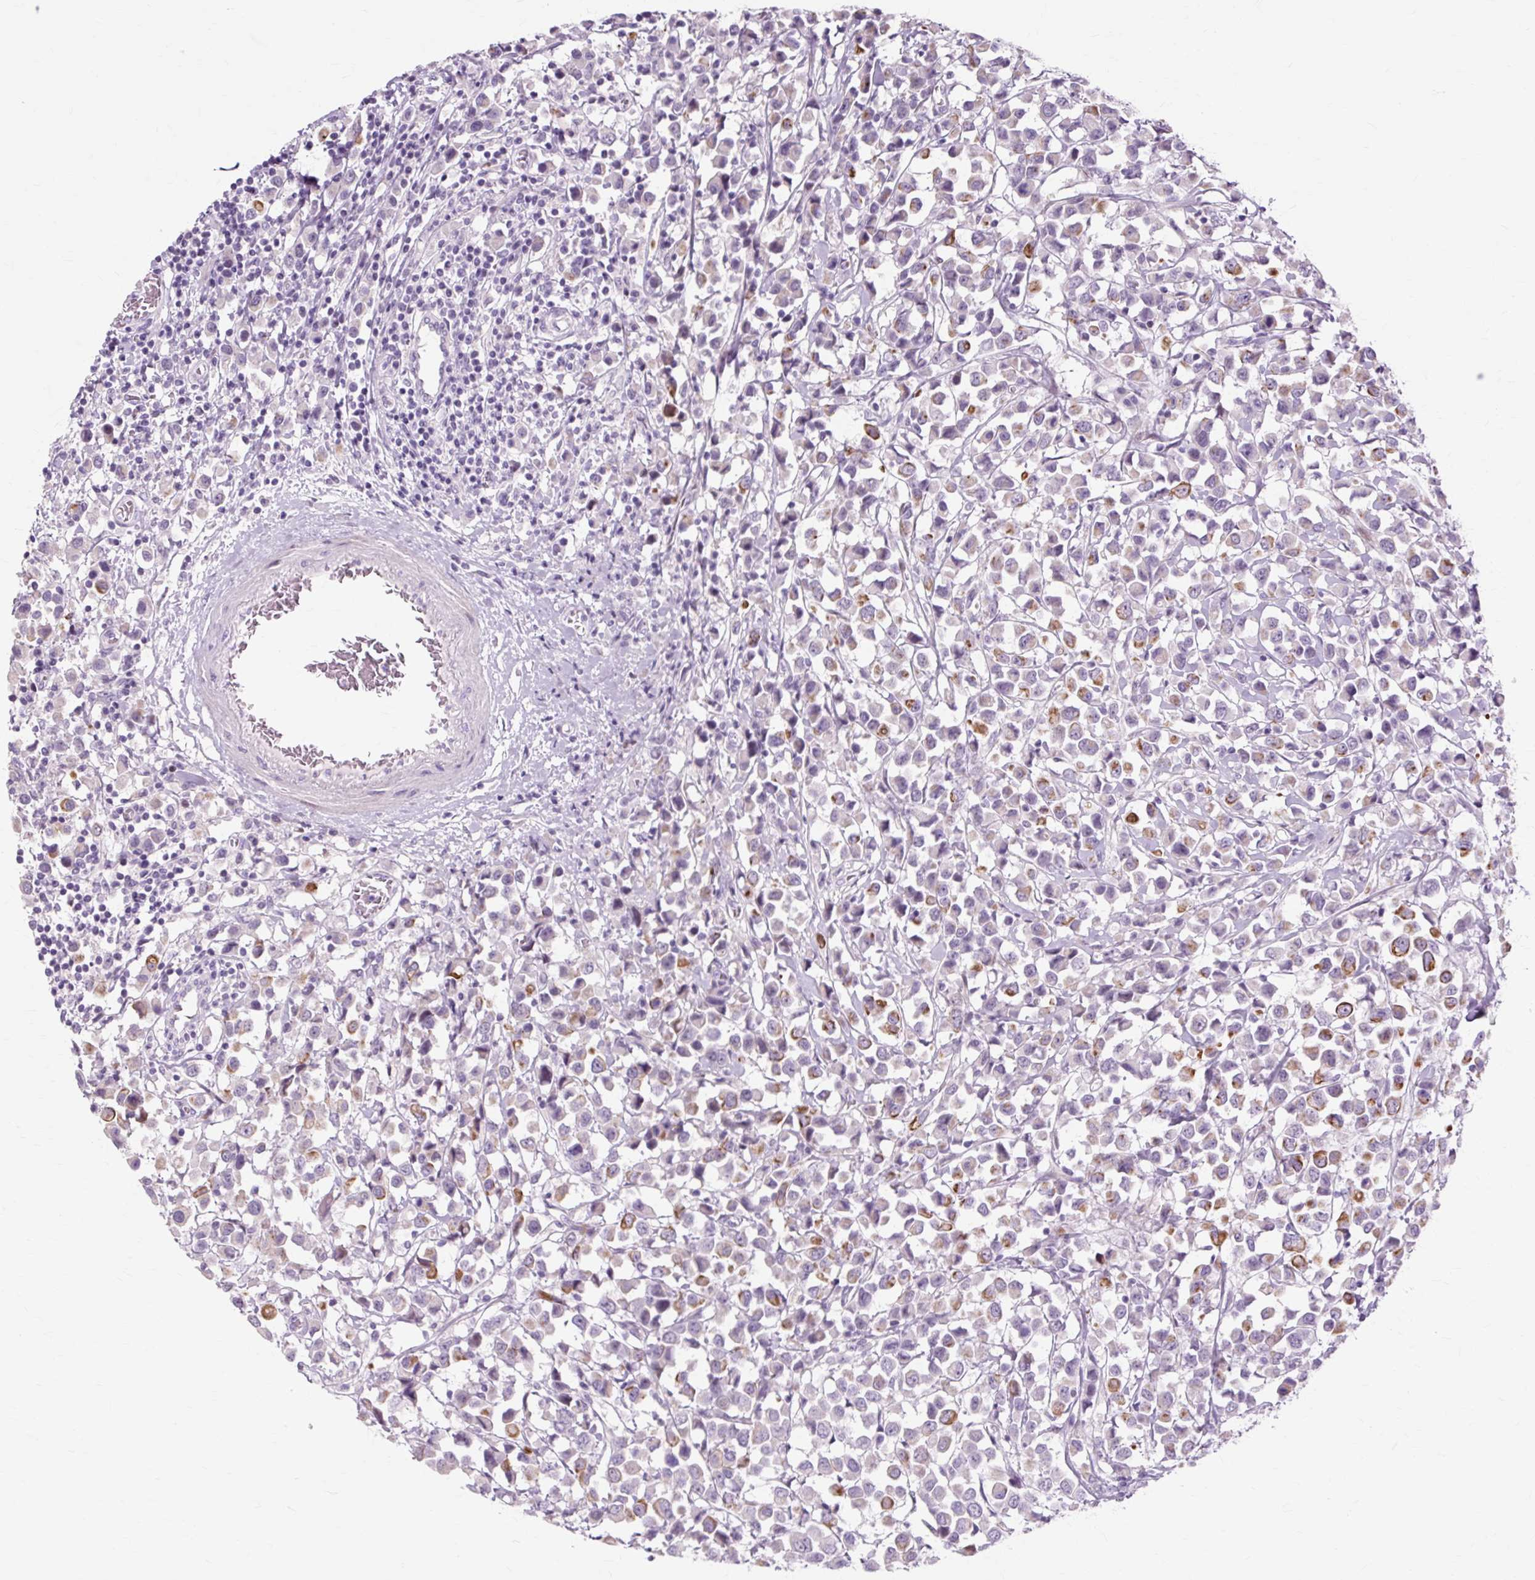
{"staining": {"intensity": "moderate", "quantity": "25%-75%", "location": "cytoplasmic/membranous"}, "tissue": "breast cancer", "cell_type": "Tumor cells", "image_type": "cancer", "snomed": [{"axis": "morphology", "description": "Duct carcinoma"}, {"axis": "topography", "description": "Breast"}], "caption": "A high-resolution image shows immunohistochemistry staining of breast intraductal carcinoma, which demonstrates moderate cytoplasmic/membranous staining in about 25%-75% of tumor cells. (DAB = brown stain, brightfield microscopy at high magnification).", "gene": "IRX2", "patient": {"sex": "female", "age": 61}}